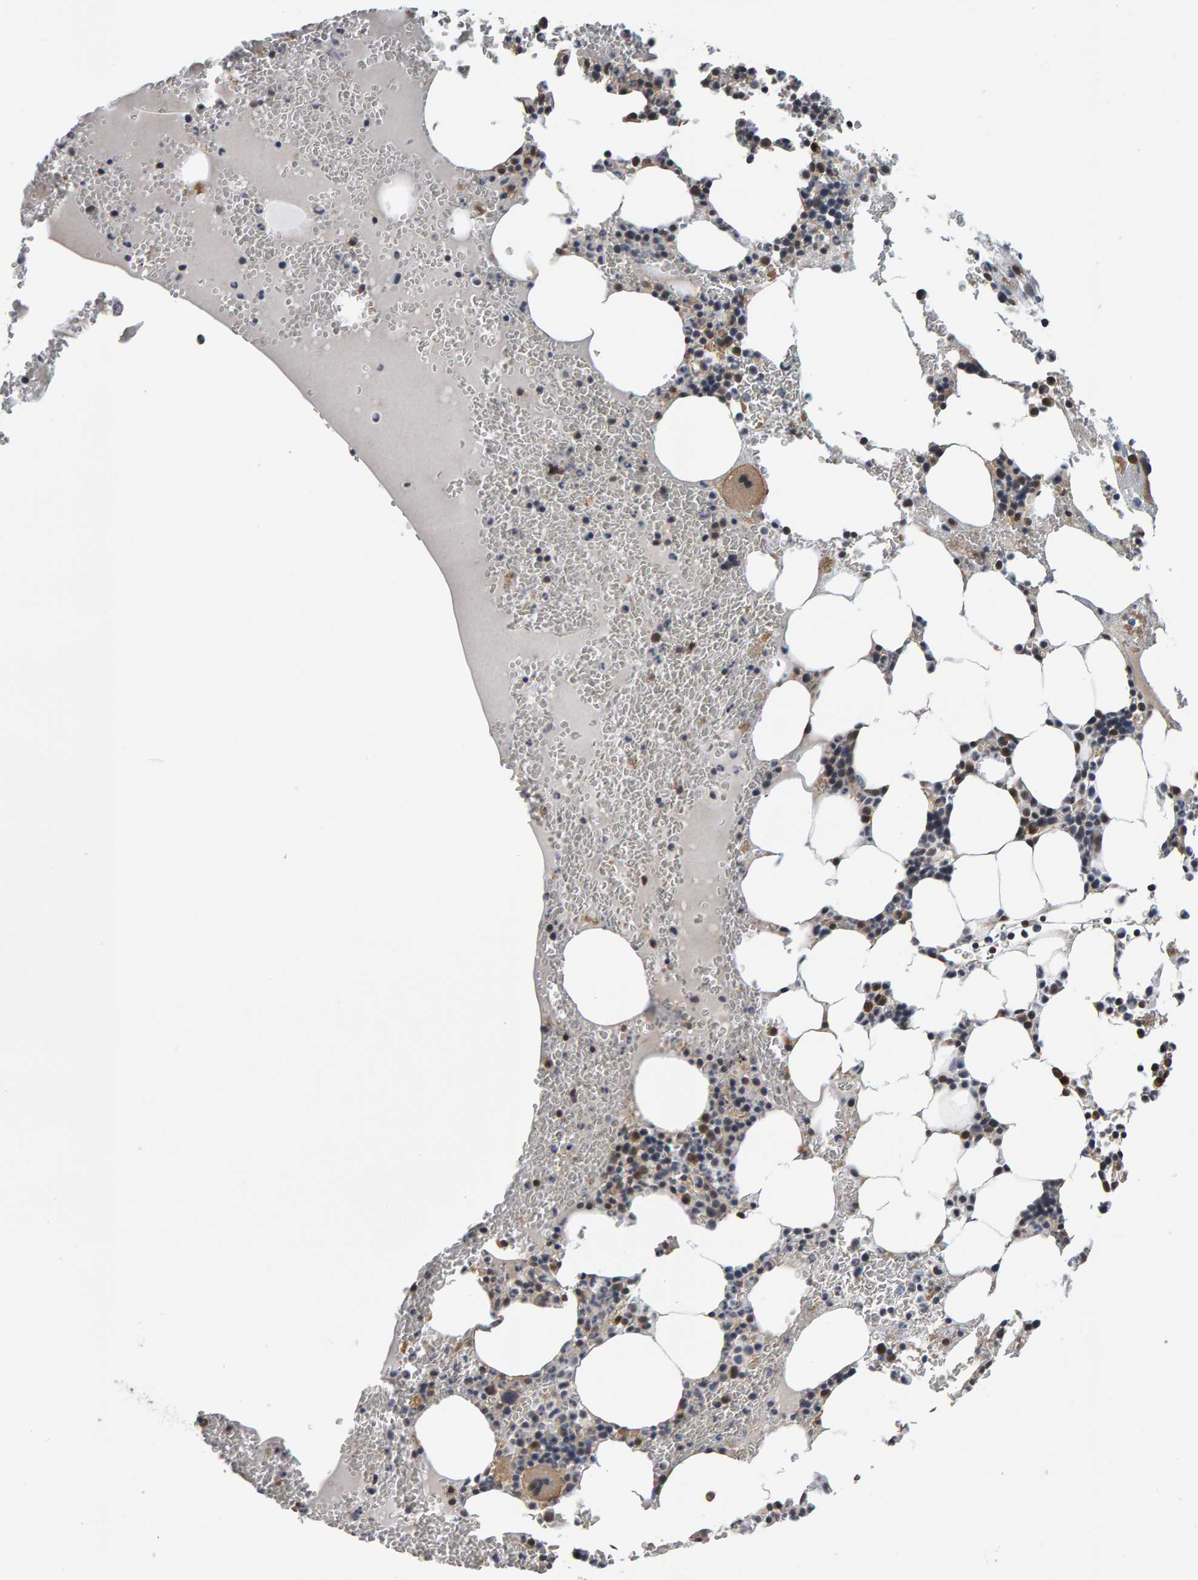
{"staining": {"intensity": "moderate", "quantity": "<25%", "location": "cytoplasmic/membranous"}, "tissue": "bone marrow", "cell_type": "Hematopoietic cells", "image_type": "normal", "snomed": [{"axis": "morphology", "description": "Normal tissue, NOS"}, {"axis": "morphology", "description": "Inflammation, NOS"}, {"axis": "topography", "description": "Bone marrow"}], "caption": "The immunohistochemical stain highlights moderate cytoplasmic/membranous expression in hematopoietic cells of normal bone marrow.", "gene": "COASY", "patient": {"sex": "female", "age": 67}}